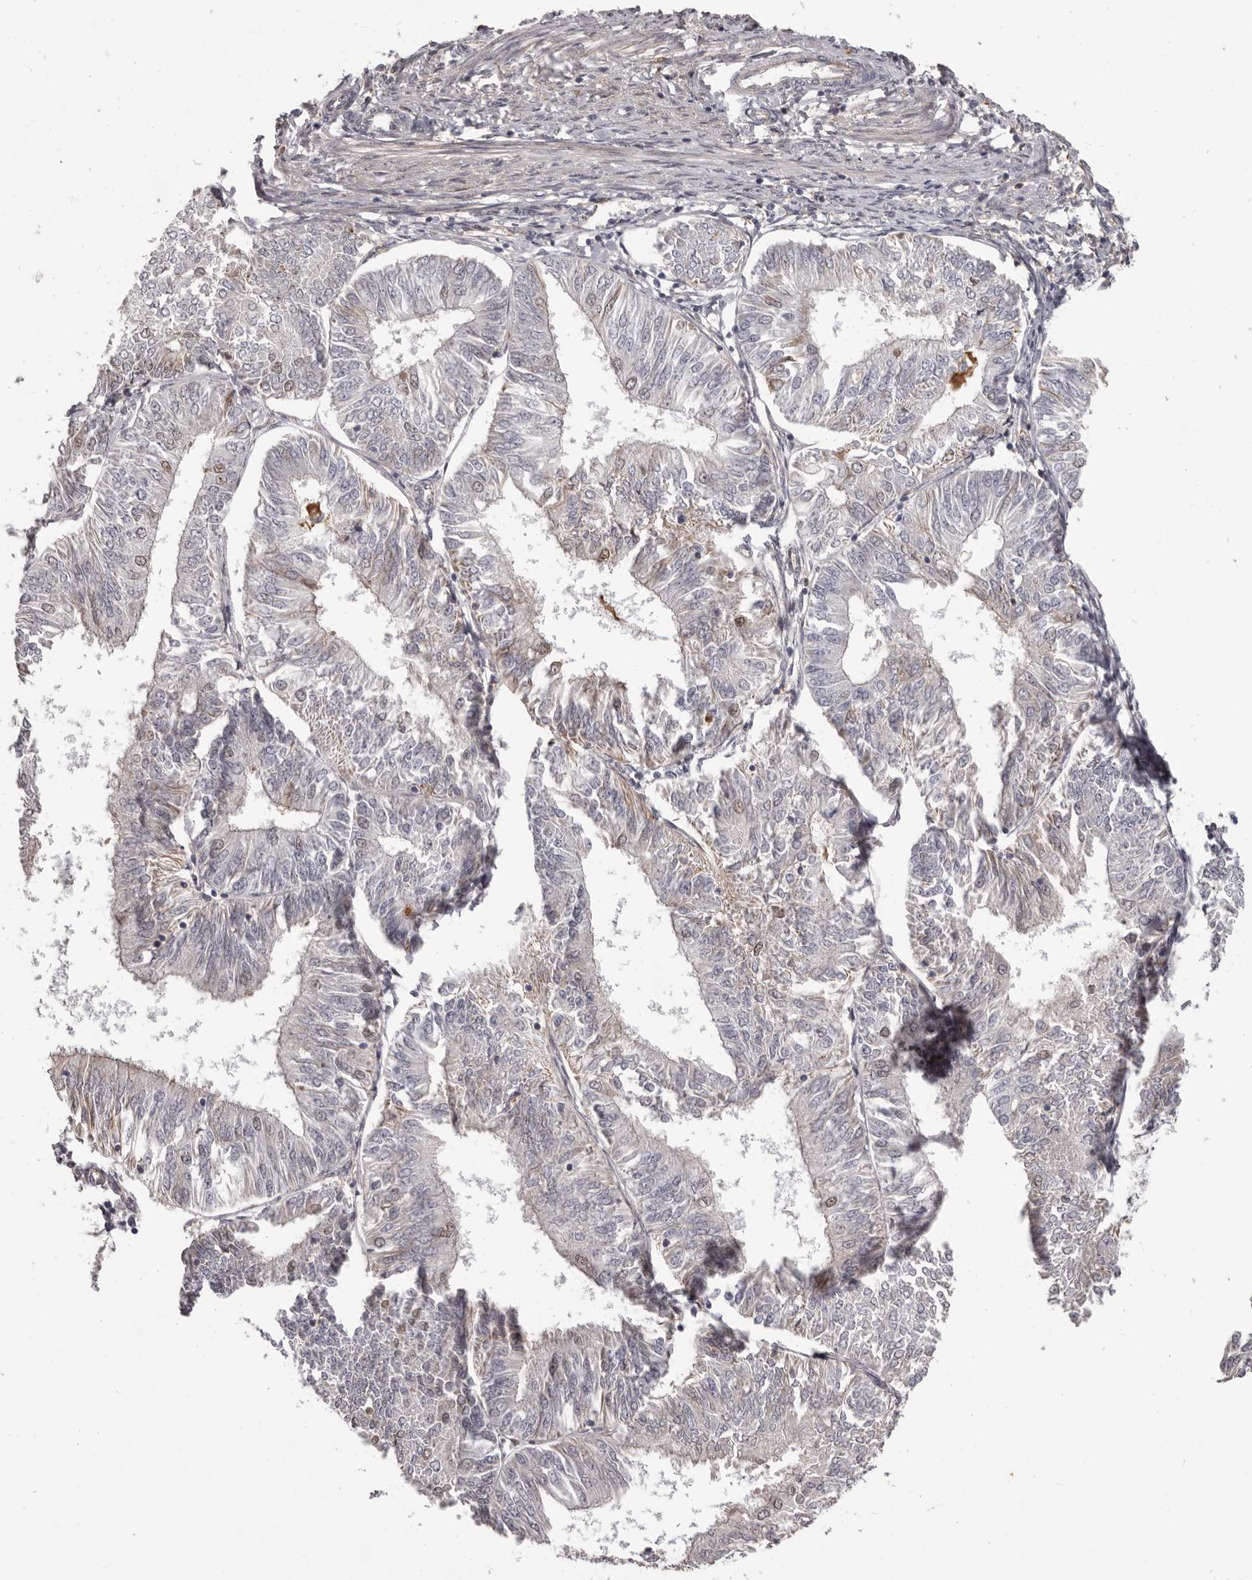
{"staining": {"intensity": "negative", "quantity": "none", "location": "none"}, "tissue": "endometrial cancer", "cell_type": "Tumor cells", "image_type": "cancer", "snomed": [{"axis": "morphology", "description": "Adenocarcinoma, NOS"}, {"axis": "topography", "description": "Endometrium"}], "caption": "Immunohistochemical staining of human endometrial cancer exhibits no significant staining in tumor cells.", "gene": "OTUD3", "patient": {"sex": "female", "age": 58}}